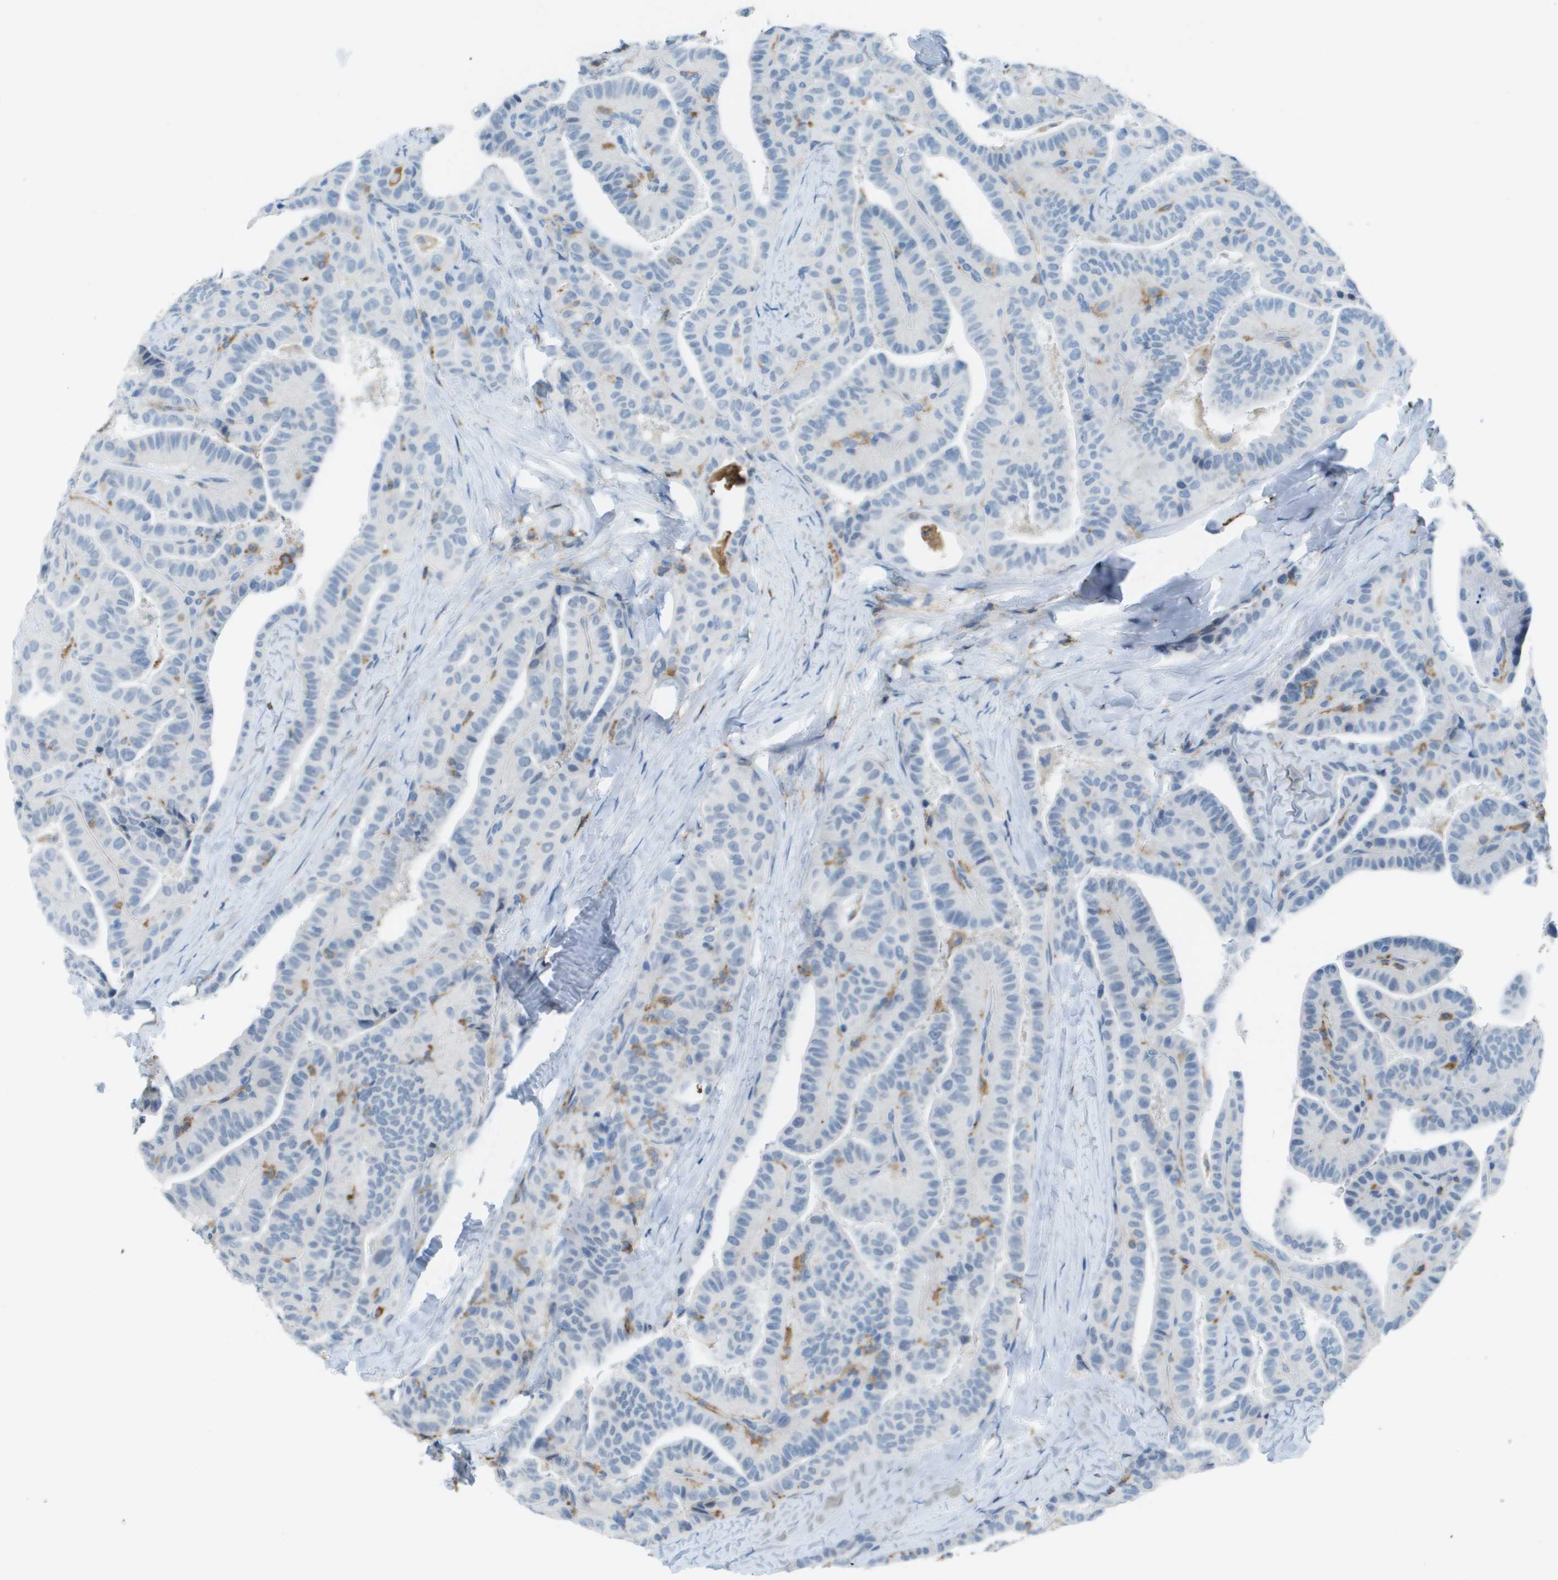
{"staining": {"intensity": "negative", "quantity": "none", "location": "none"}, "tissue": "thyroid cancer", "cell_type": "Tumor cells", "image_type": "cancer", "snomed": [{"axis": "morphology", "description": "Papillary adenocarcinoma, NOS"}, {"axis": "topography", "description": "Thyroid gland"}], "caption": "A histopathology image of papillary adenocarcinoma (thyroid) stained for a protein demonstrates no brown staining in tumor cells.", "gene": "ZBTB43", "patient": {"sex": "male", "age": 77}}